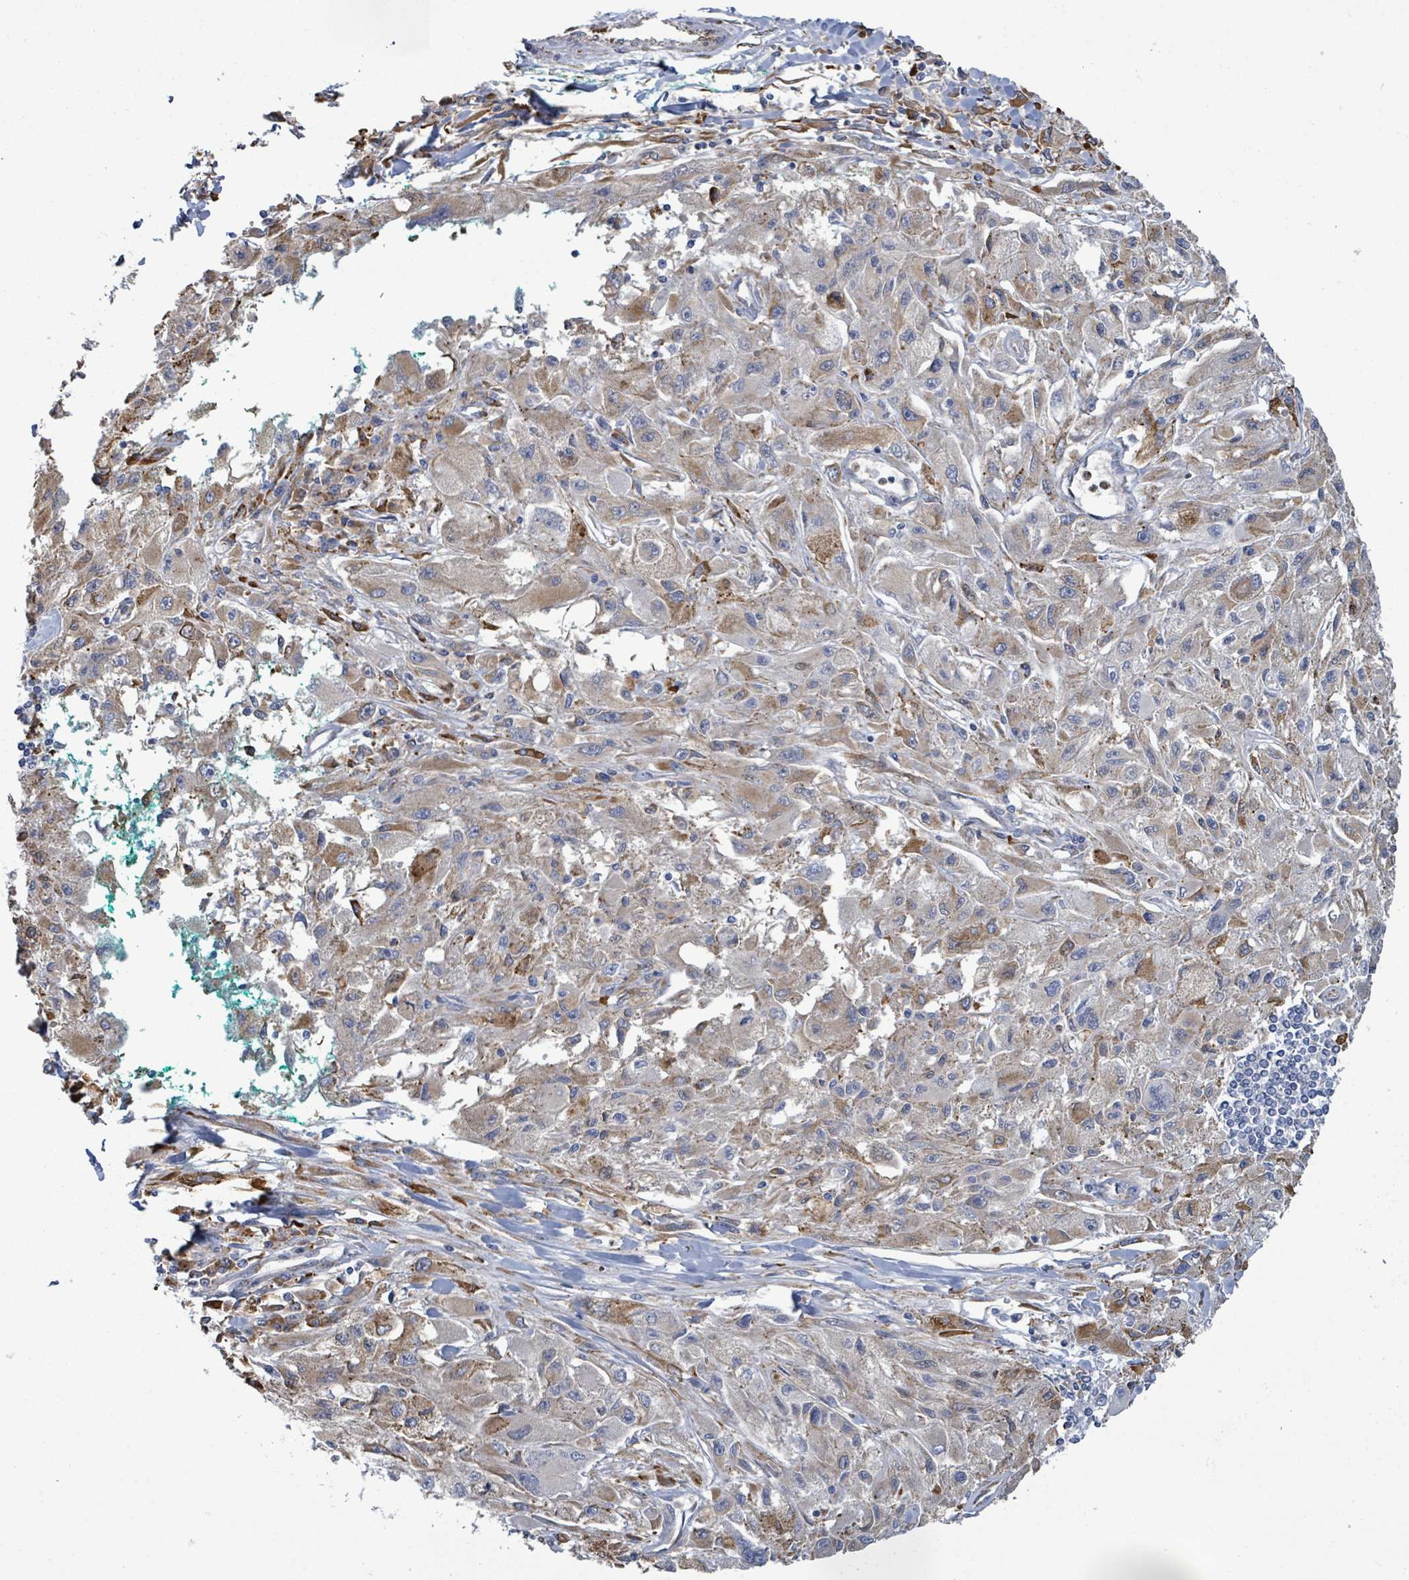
{"staining": {"intensity": "weak", "quantity": "<25%", "location": "cytoplasmic/membranous"}, "tissue": "melanoma", "cell_type": "Tumor cells", "image_type": "cancer", "snomed": [{"axis": "morphology", "description": "Malignant melanoma, Metastatic site"}, {"axis": "topography", "description": "Skin"}], "caption": "Human melanoma stained for a protein using immunohistochemistry exhibits no positivity in tumor cells.", "gene": "RFPL4A", "patient": {"sex": "male", "age": 53}}